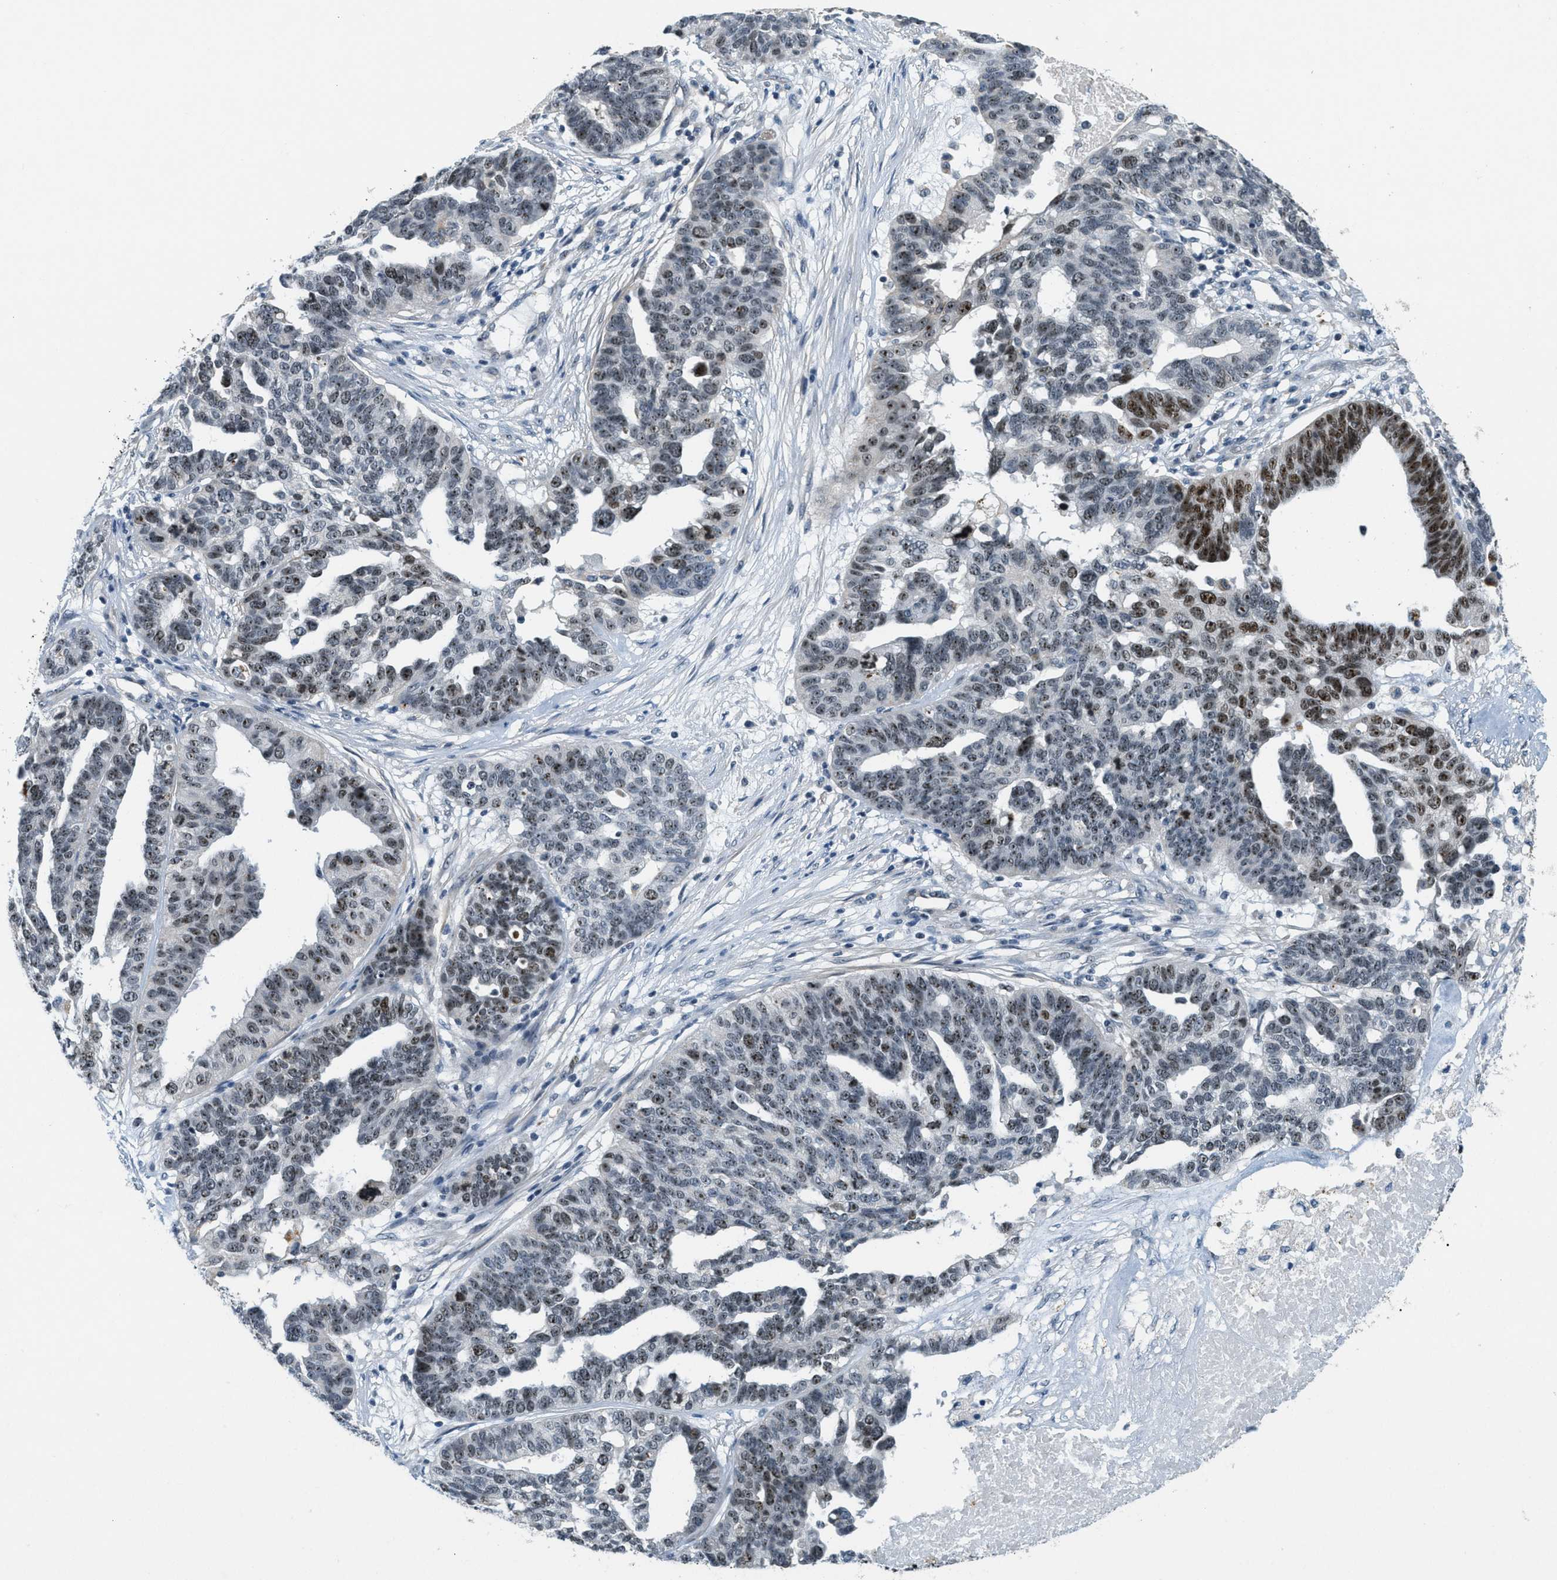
{"staining": {"intensity": "moderate", "quantity": "25%-75%", "location": "nuclear"}, "tissue": "ovarian cancer", "cell_type": "Tumor cells", "image_type": "cancer", "snomed": [{"axis": "morphology", "description": "Cystadenocarcinoma, serous, NOS"}, {"axis": "topography", "description": "Ovary"}], "caption": "Ovarian serous cystadenocarcinoma stained for a protein (brown) reveals moderate nuclear positive expression in about 25%-75% of tumor cells.", "gene": "DDX47", "patient": {"sex": "female", "age": 59}}